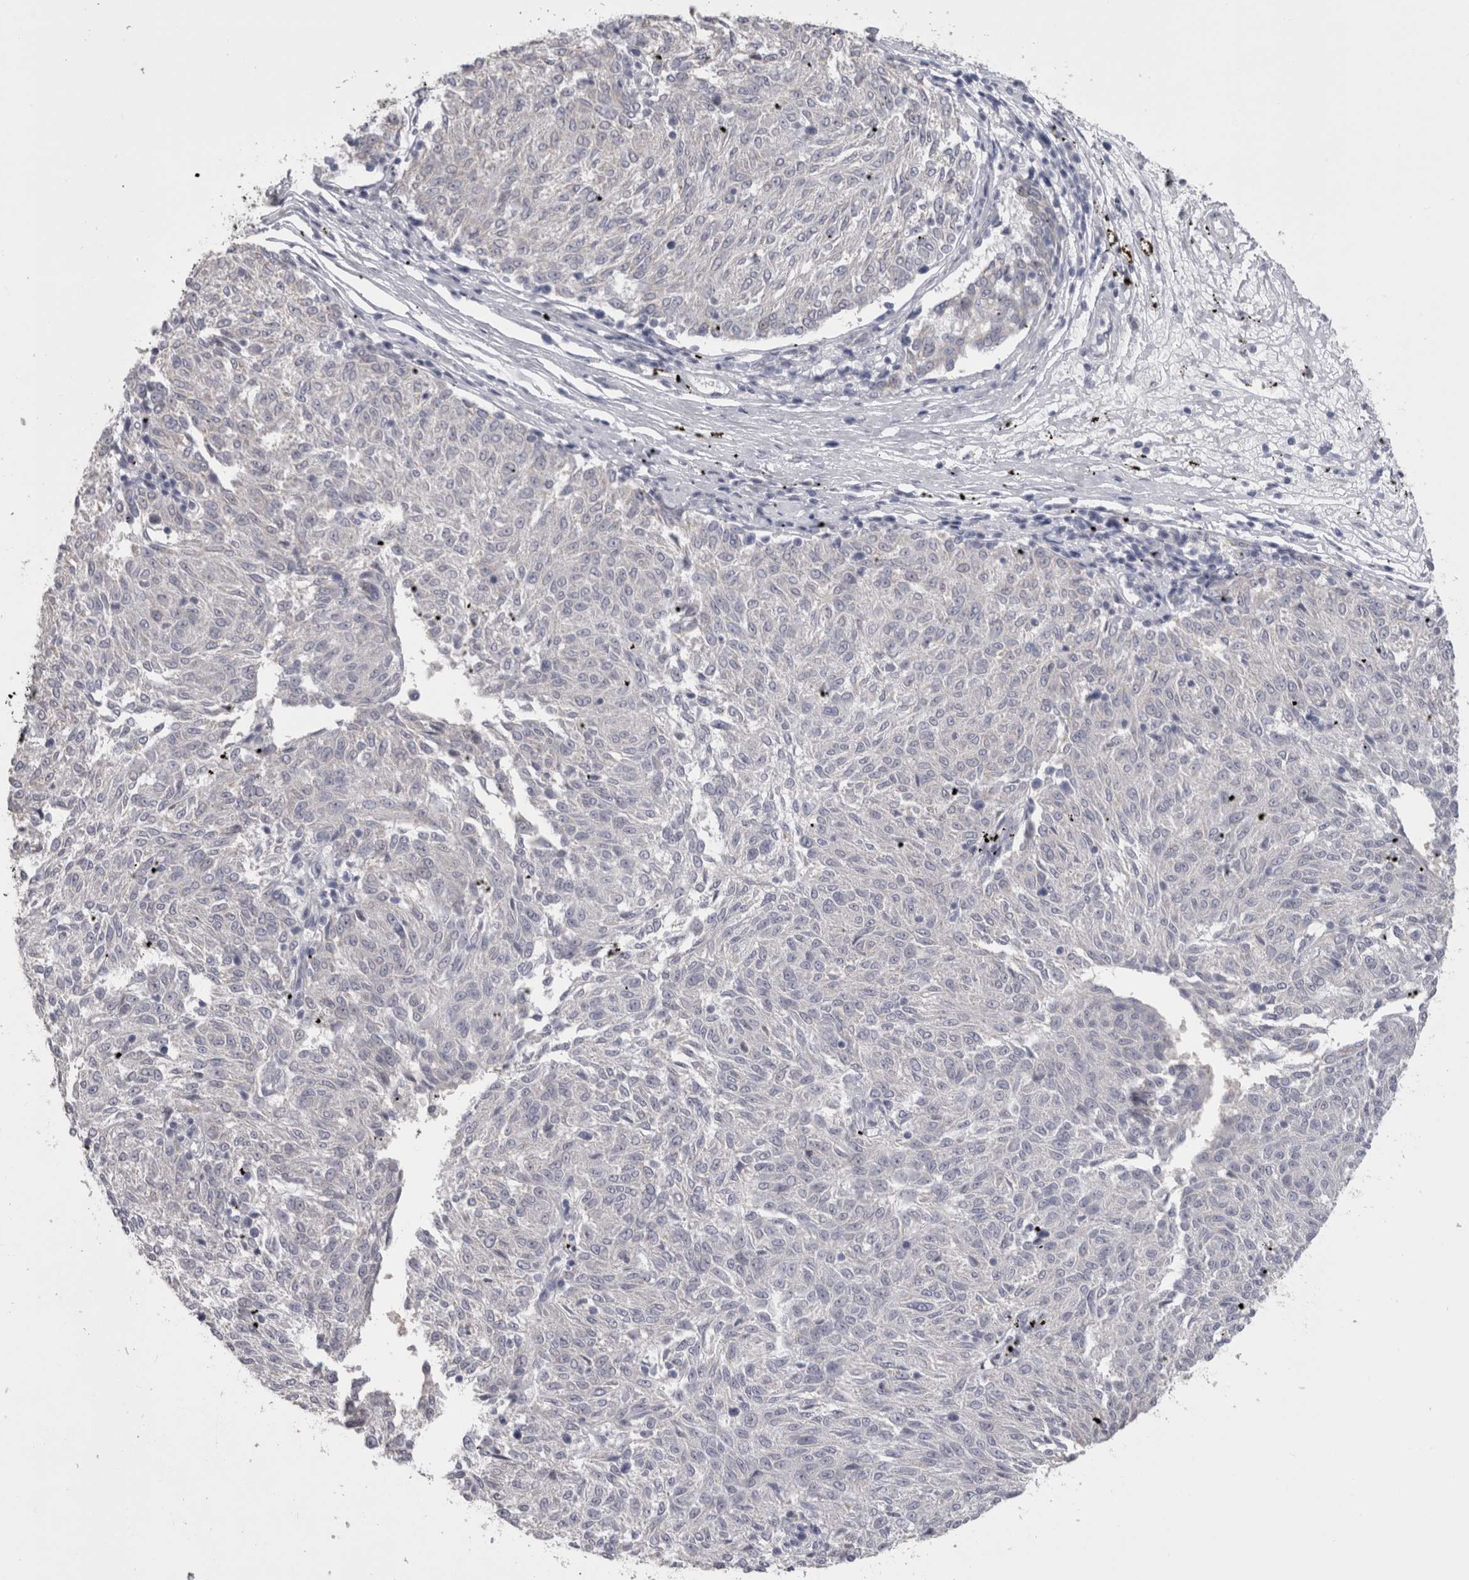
{"staining": {"intensity": "negative", "quantity": "none", "location": "none"}, "tissue": "melanoma", "cell_type": "Tumor cells", "image_type": "cancer", "snomed": [{"axis": "morphology", "description": "Malignant melanoma, NOS"}, {"axis": "topography", "description": "Skin"}], "caption": "DAB immunohistochemical staining of melanoma displays no significant staining in tumor cells. (Brightfield microscopy of DAB IHC at high magnification).", "gene": "MSMB", "patient": {"sex": "female", "age": 72}}